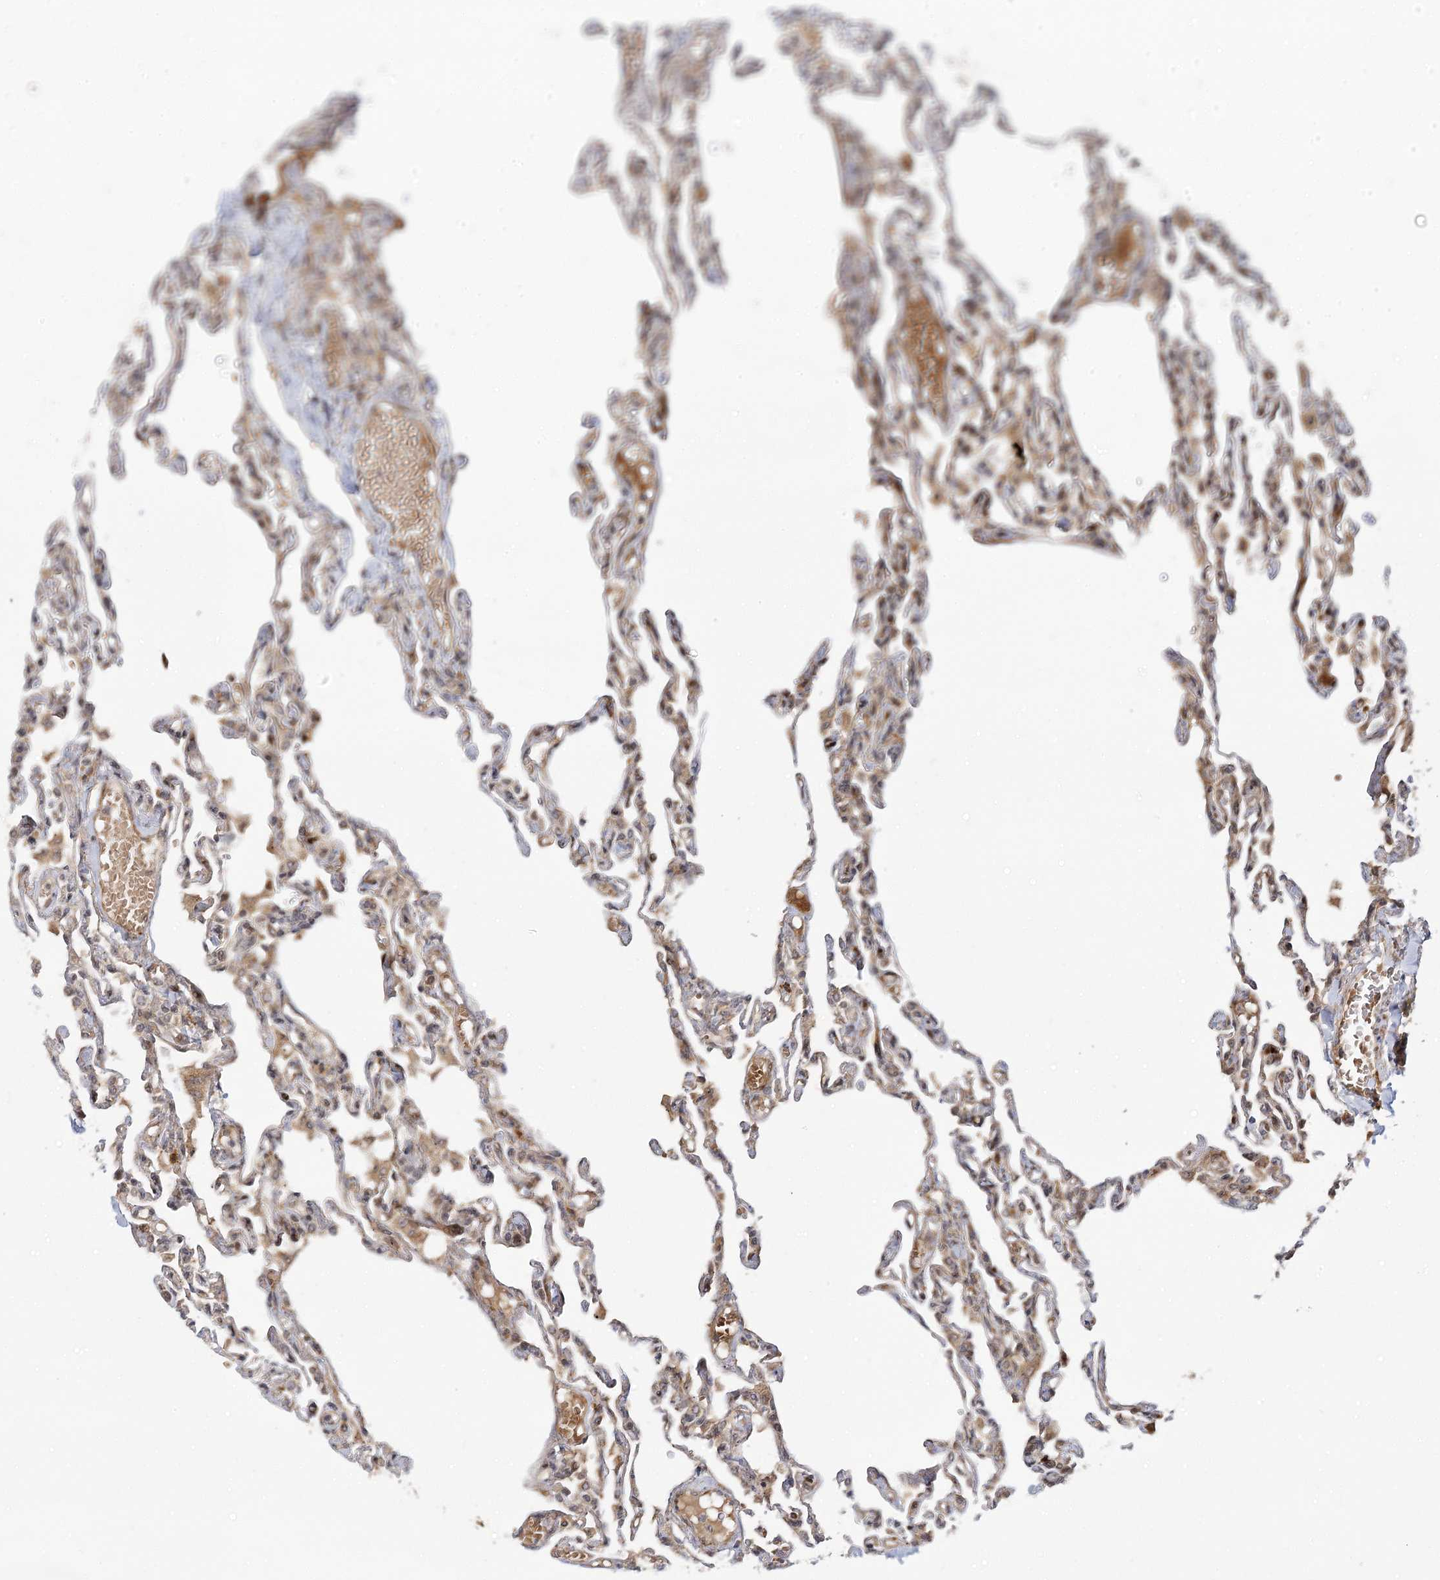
{"staining": {"intensity": "moderate", "quantity": "25%-75%", "location": "cytoplasmic/membranous"}, "tissue": "lung", "cell_type": "Alveolar cells", "image_type": "normal", "snomed": [{"axis": "morphology", "description": "Normal tissue, NOS"}, {"axis": "topography", "description": "Lung"}], "caption": "This image reveals unremarkable lung stained with IHC to label a protein in brown. The cytoplasmic/membranous of alveolar cells show moderate positivity for the protein. Nuclei are counter-stained blue.", "gene": "PIK3C2A", "patient": {"sex": "male", "age": 21}}